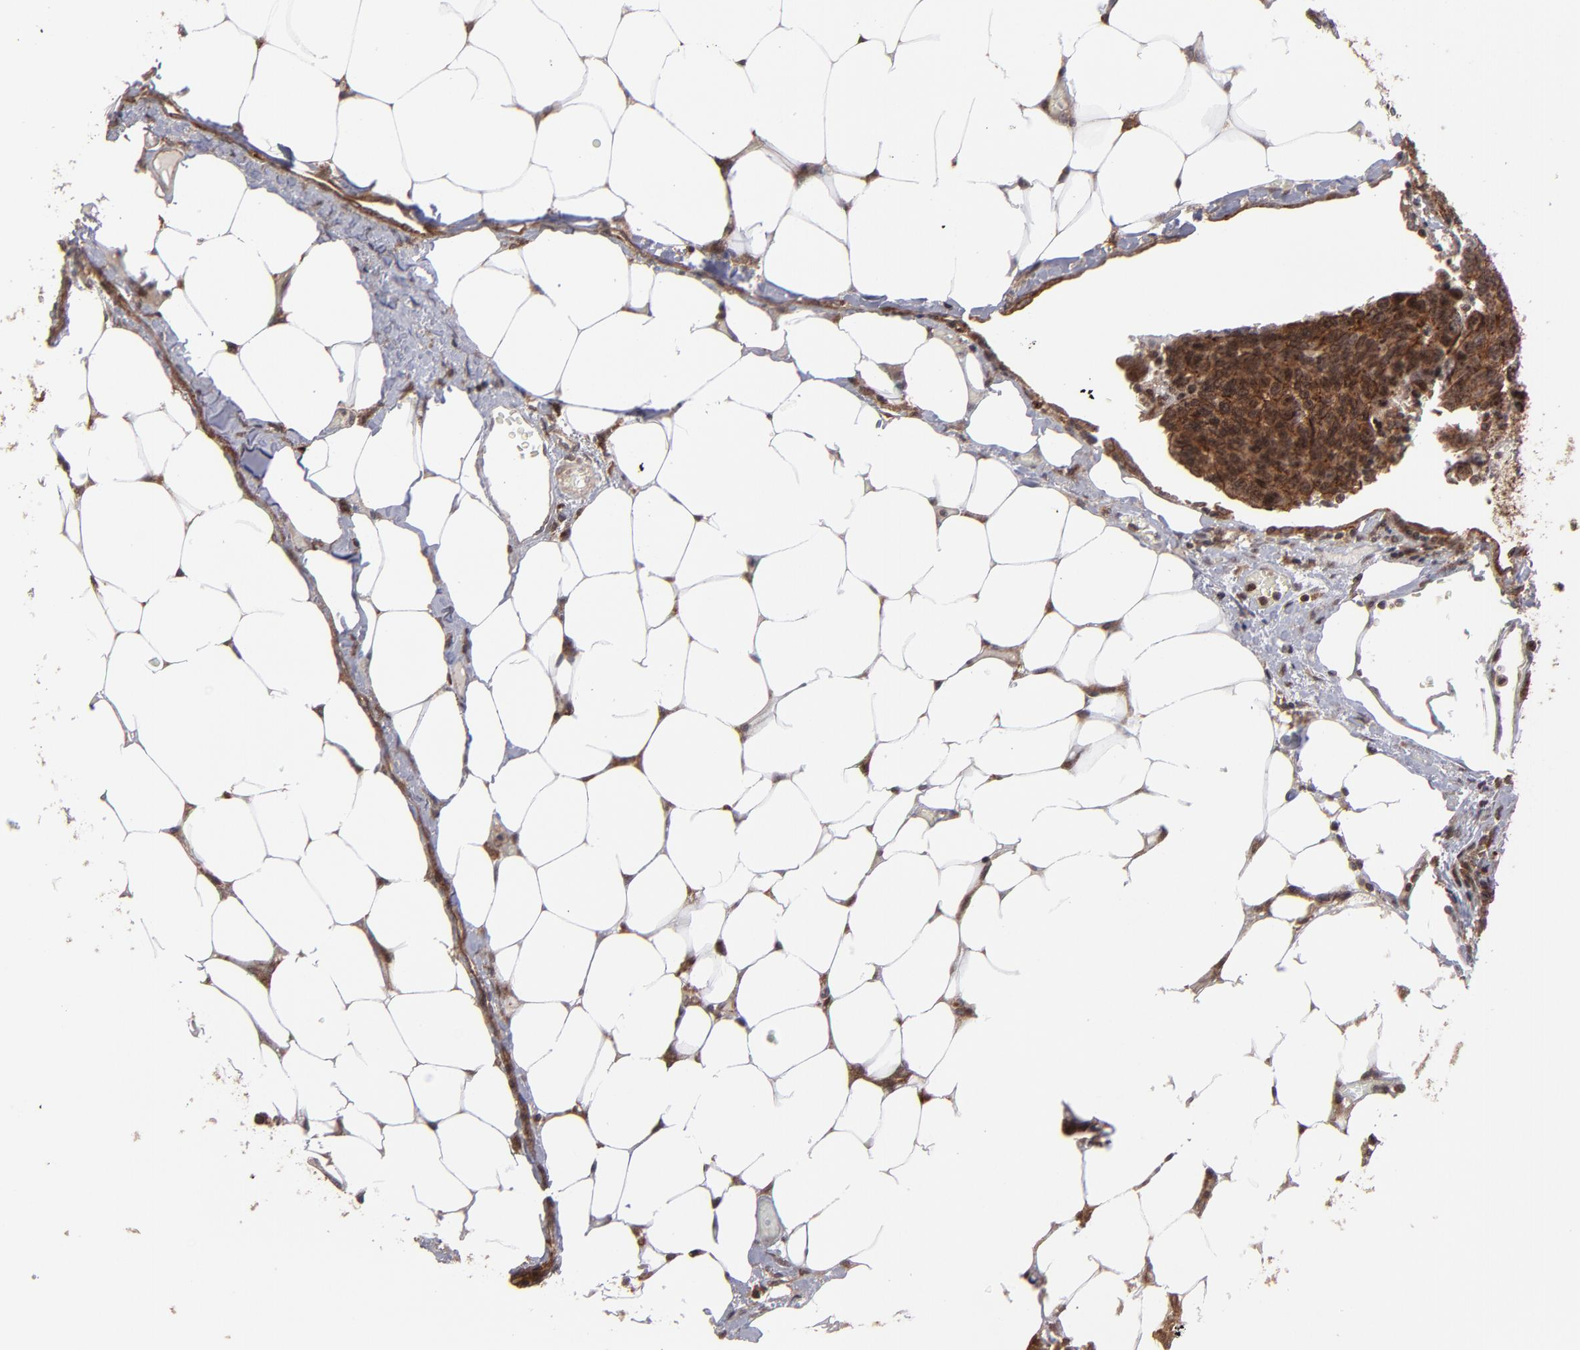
{"staining": {"intensity": "strong", "quantity": ">75%", "location": "cytoplasmic/membranous,nuclear"}, "tissue": "colorectal cancer", "cell_type": "Tumor cells", "image_type": "cancer", "snomed": [{"axis": "morphology", "description": "Adenocarcinoma, NOS"}, {"axis": "topography", "description": "Colon"}], "caption": "Brown immunohistochemical staining in colorectal cancer (adenocarcinoma) shows strong cytoplasmic/membranous and nuclear positivity in approximately >75% of tumor cells.", "gene": "RGS6", "patient": {"sex": "female", "age": 86}}